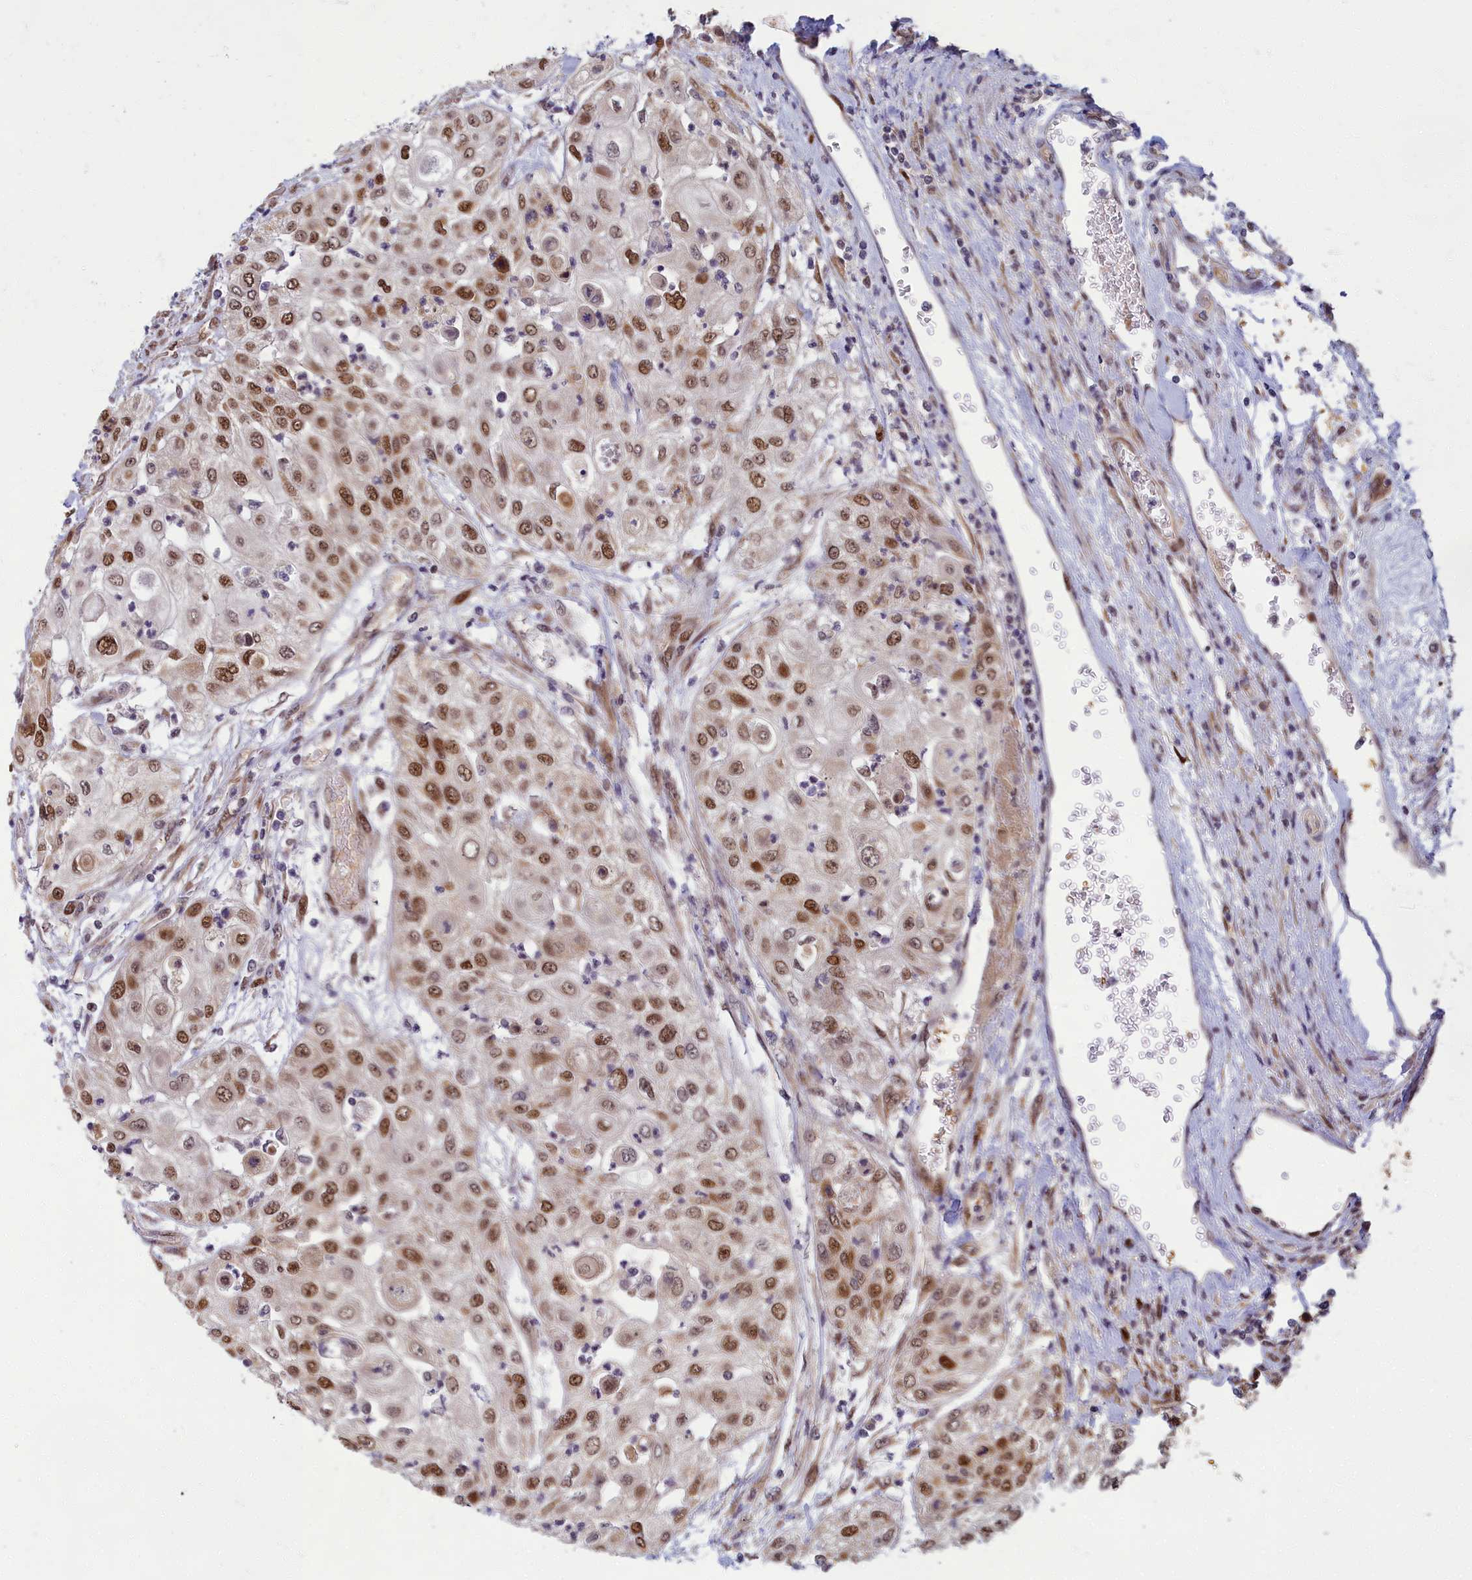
{"staining": {"intensity": "moderate", "quantity": ">75%", "location": "nuclear"}, "tissue": "urothelial cancer", "cell_type": "Tumor cells", "image_type": "cancer", "snomed": [{"axis": "morphology", "description": "Urothelial carcinoma, High grade"}, {"axis": "topography", "description": "Urinary bladder"}], "caption": "Immunohistochemical staining of human urothelial carcinoma (high-grade) shows medium levels of moderate nuclear expression in approximately >75% of tumor cells. Using DAB (3,3'-diaminobenzidine) (brown) and hematoxylin (blue) stains, captured at high magnification using brightfield microscopy.", "gene": "EARS2", "patient": {"sex": "female", "age": 79}}